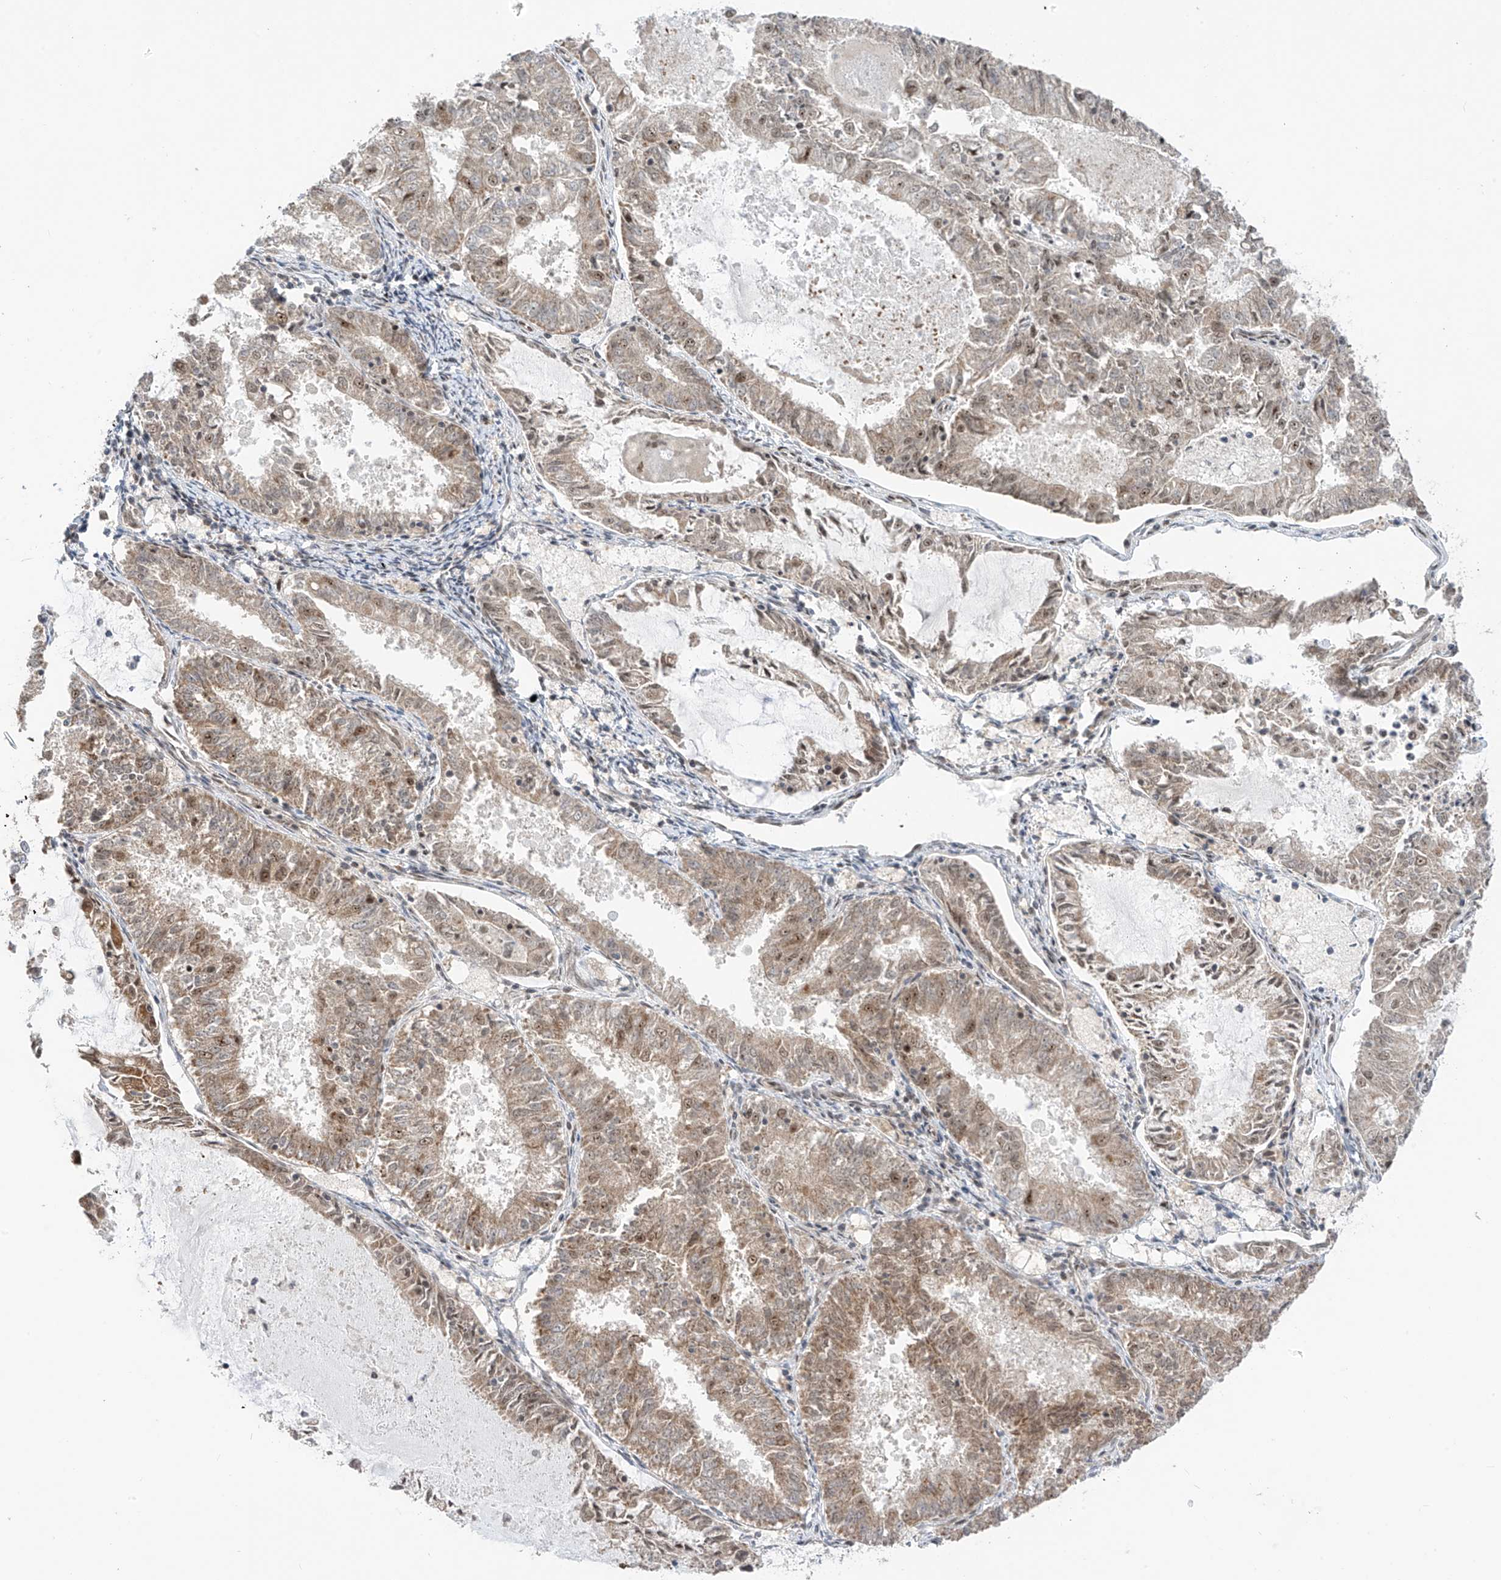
{"staining": {"intensity": "weak", "quantity": "25%-75%", "location": "nuclear"}, "tissue": "endometrial cancer", "cell_type": "Tumor cells", "image_type": "cancer", "snomed": [{"axis": "morphology", "description": "Adenocarcinoma, NOS"}, {"axis": "topography", "description": "Endometrium"}], "caption": "Protein staining by immunohistochemistry displays weak nuclear positivity in approximately 25%-75% of tumor cells in endometrial cancer.", "gene": "AURKAIP1", "patient": {"sex": "female", "age": 57}}